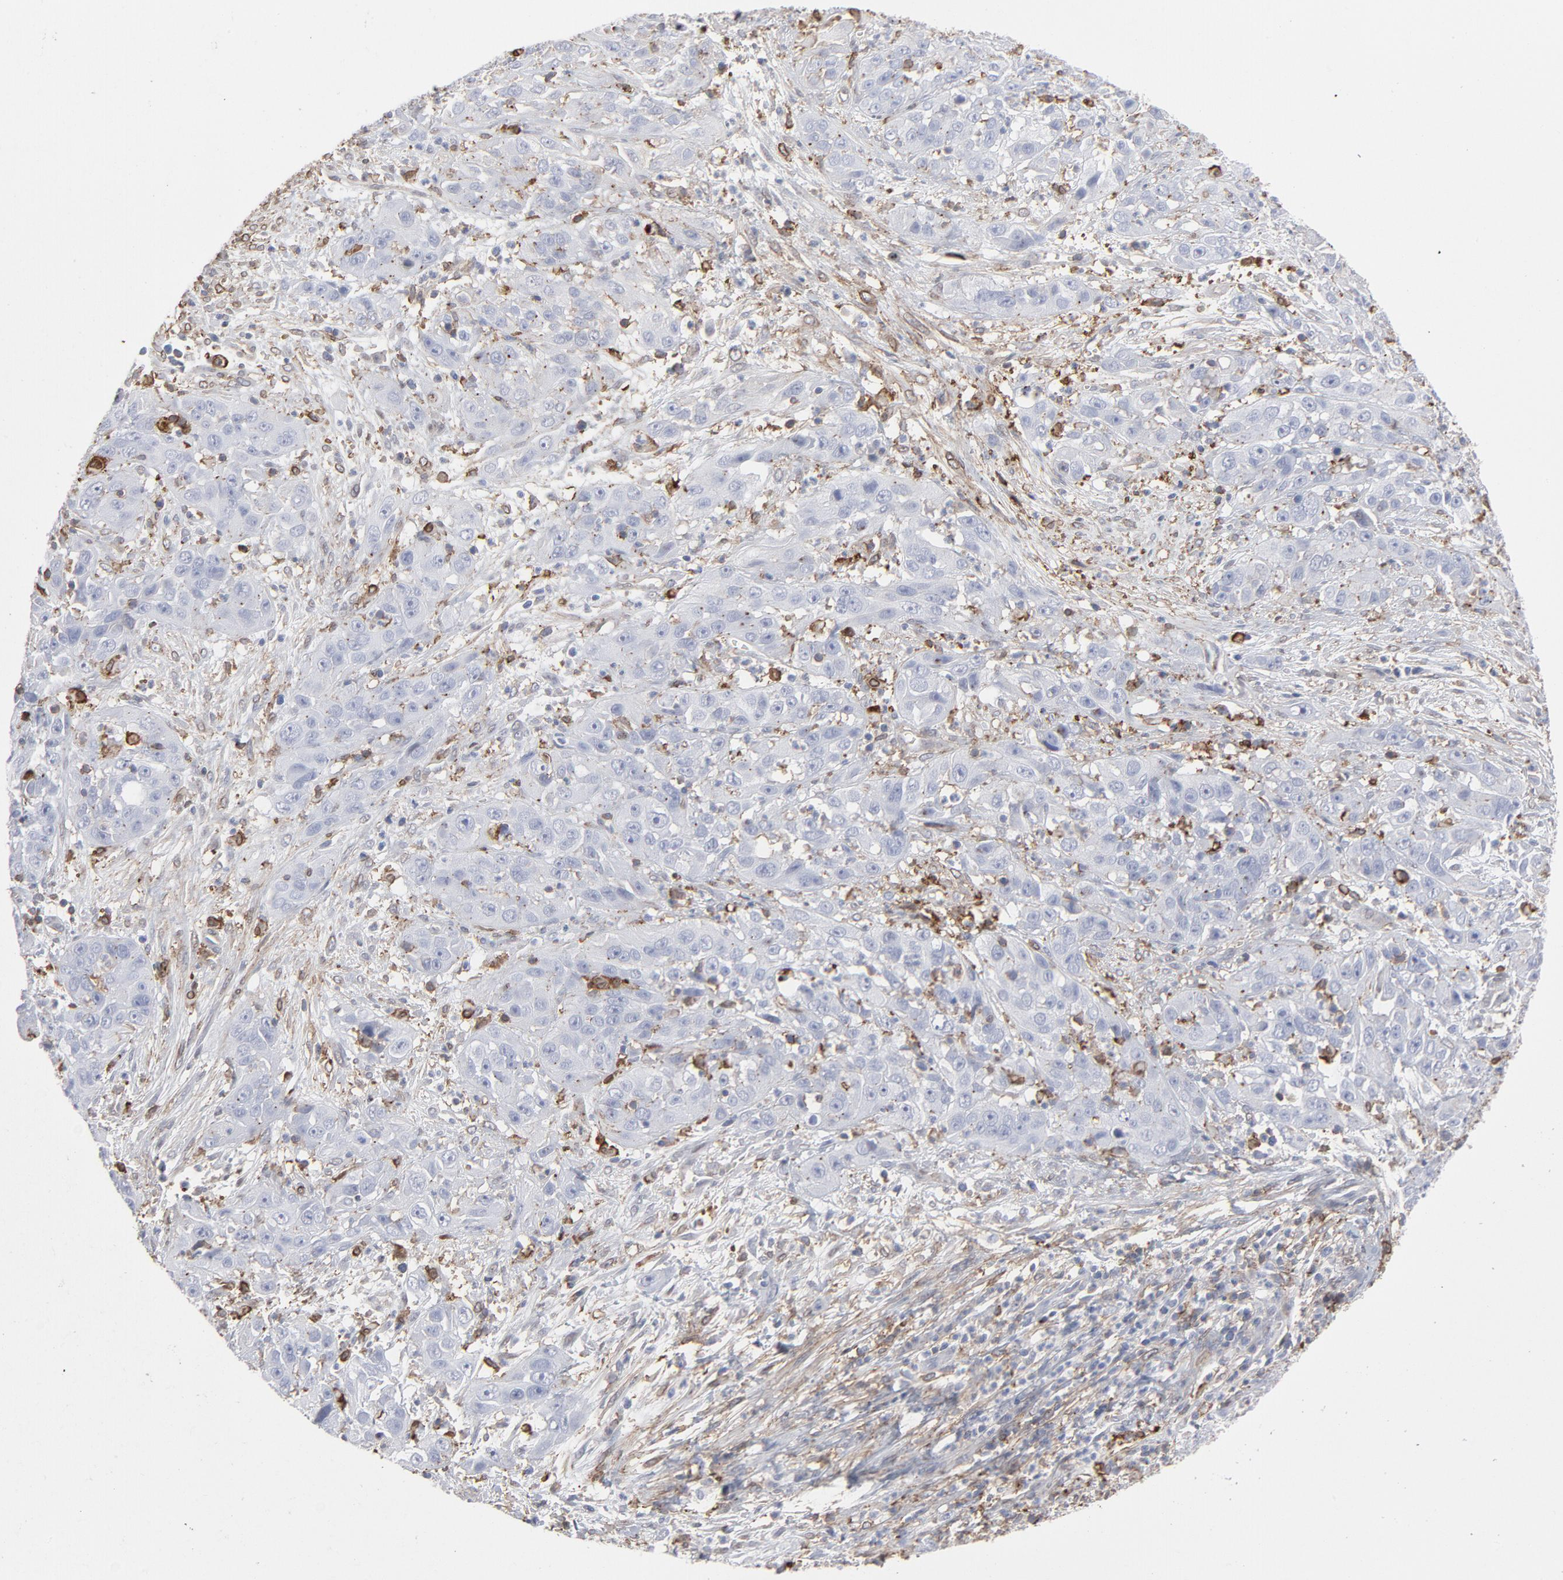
{"staining": {"intensity": "weak", "quantity": "<25%", "location": "cytoplasmic/membranous"}, "tissue": "cervical cancer", "cell_type": "Tumor cells", "image_type": "cancer", "snomed": [{"axis": "morphology", "description": "Squamous cell carcinoma, NOS"}, {"axis": "topography", "description": "Cervix"}], "caption": "Protein analysis of cervical cancer displays no significant positivity in tumor cells.", "gene": "ANXA5", "patient": {"sex": "female", "age": 32}}